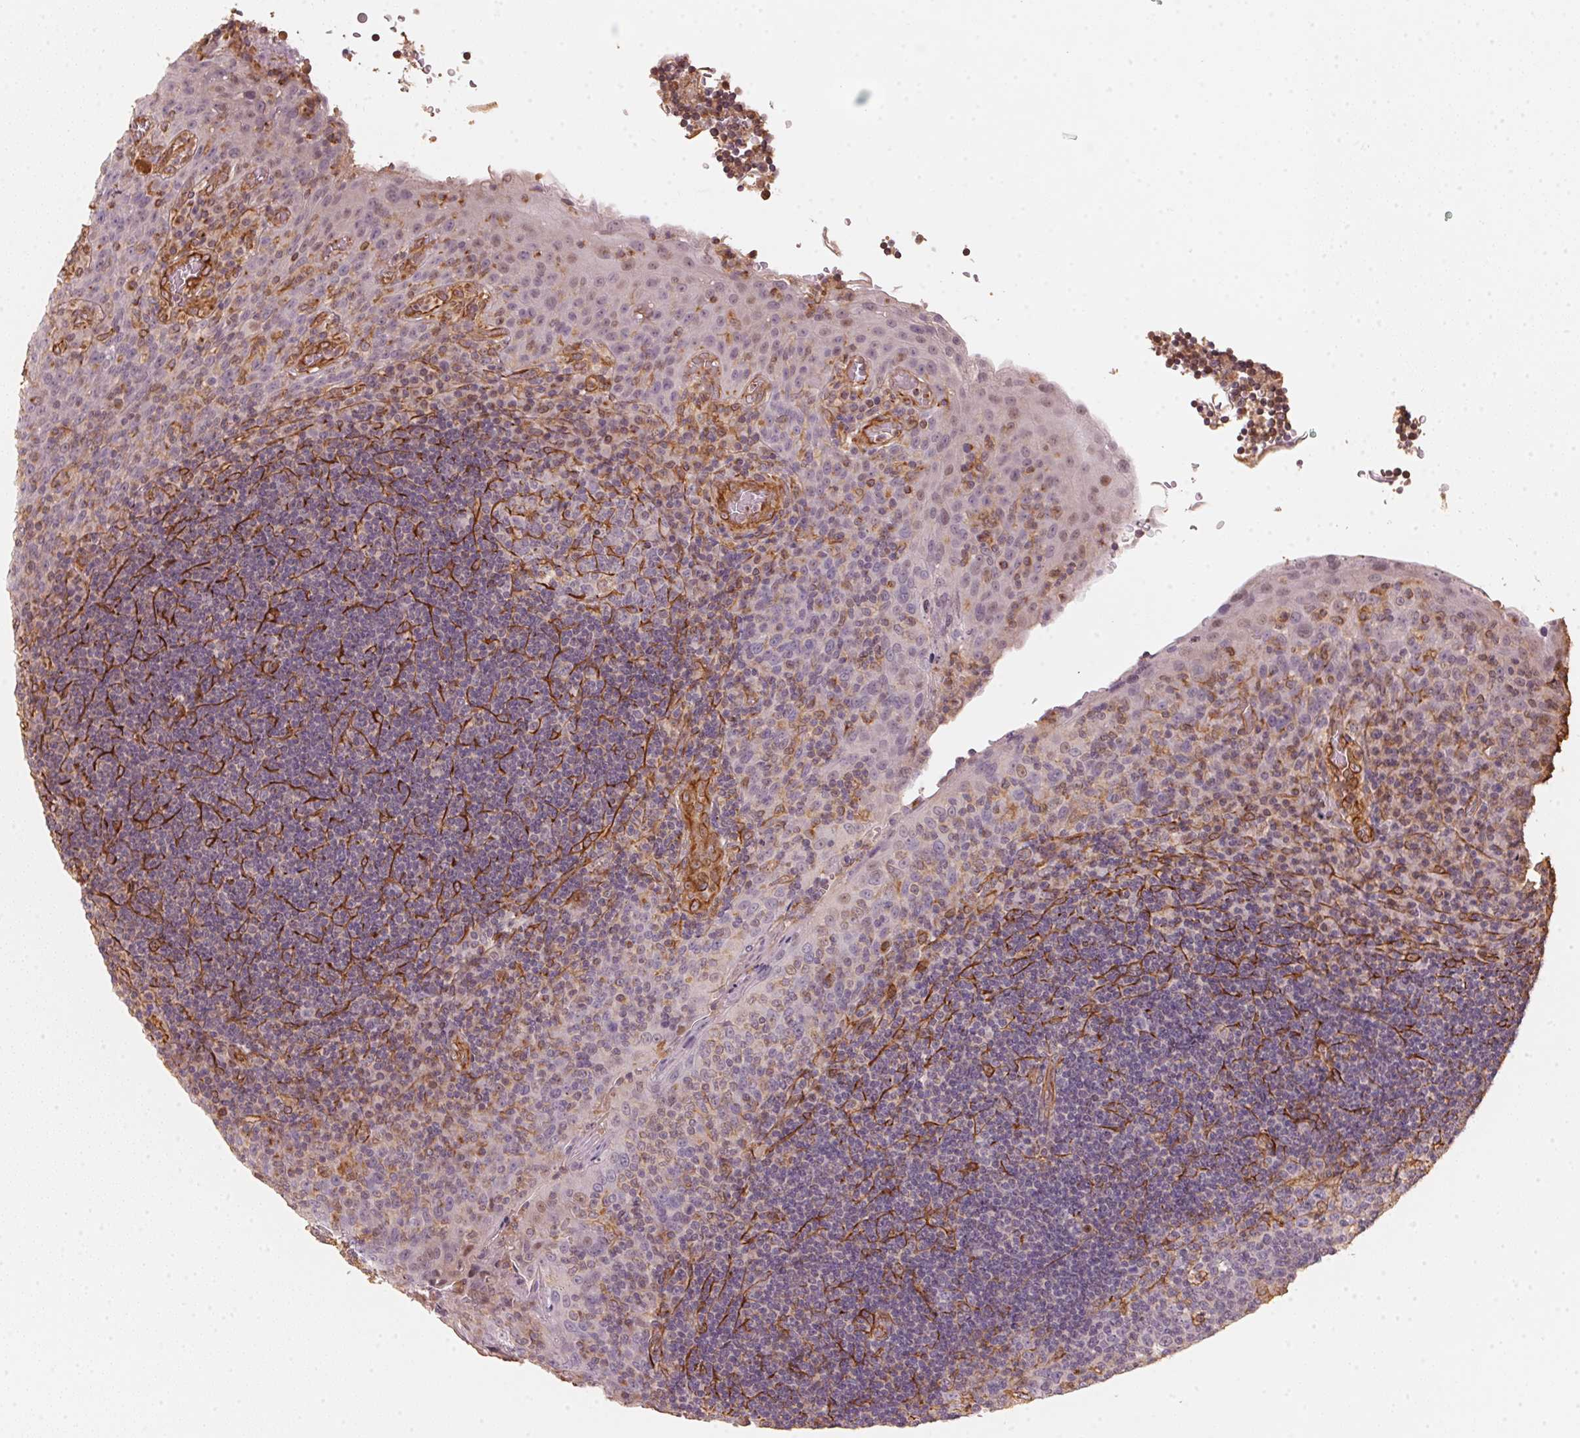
{"staining": {"intensity": "weak", "quantity": "<25%", "location": "cytoplasmic/membranous"}, "tissue": "tonsil", "cell_type": "Germinal center cells", "image_type": "normal", "snomed": [{"axis": "morphology", "description": "Normal tissue, NOS"}, {"axis": "topography", "description": "Tonsil"}], "caption": "Human tonsil stained for a protein using IHC exhibits no staining in germinal center cells.", "gene": "FOXR2", "patient": {"sex": "male", "age": 17}}